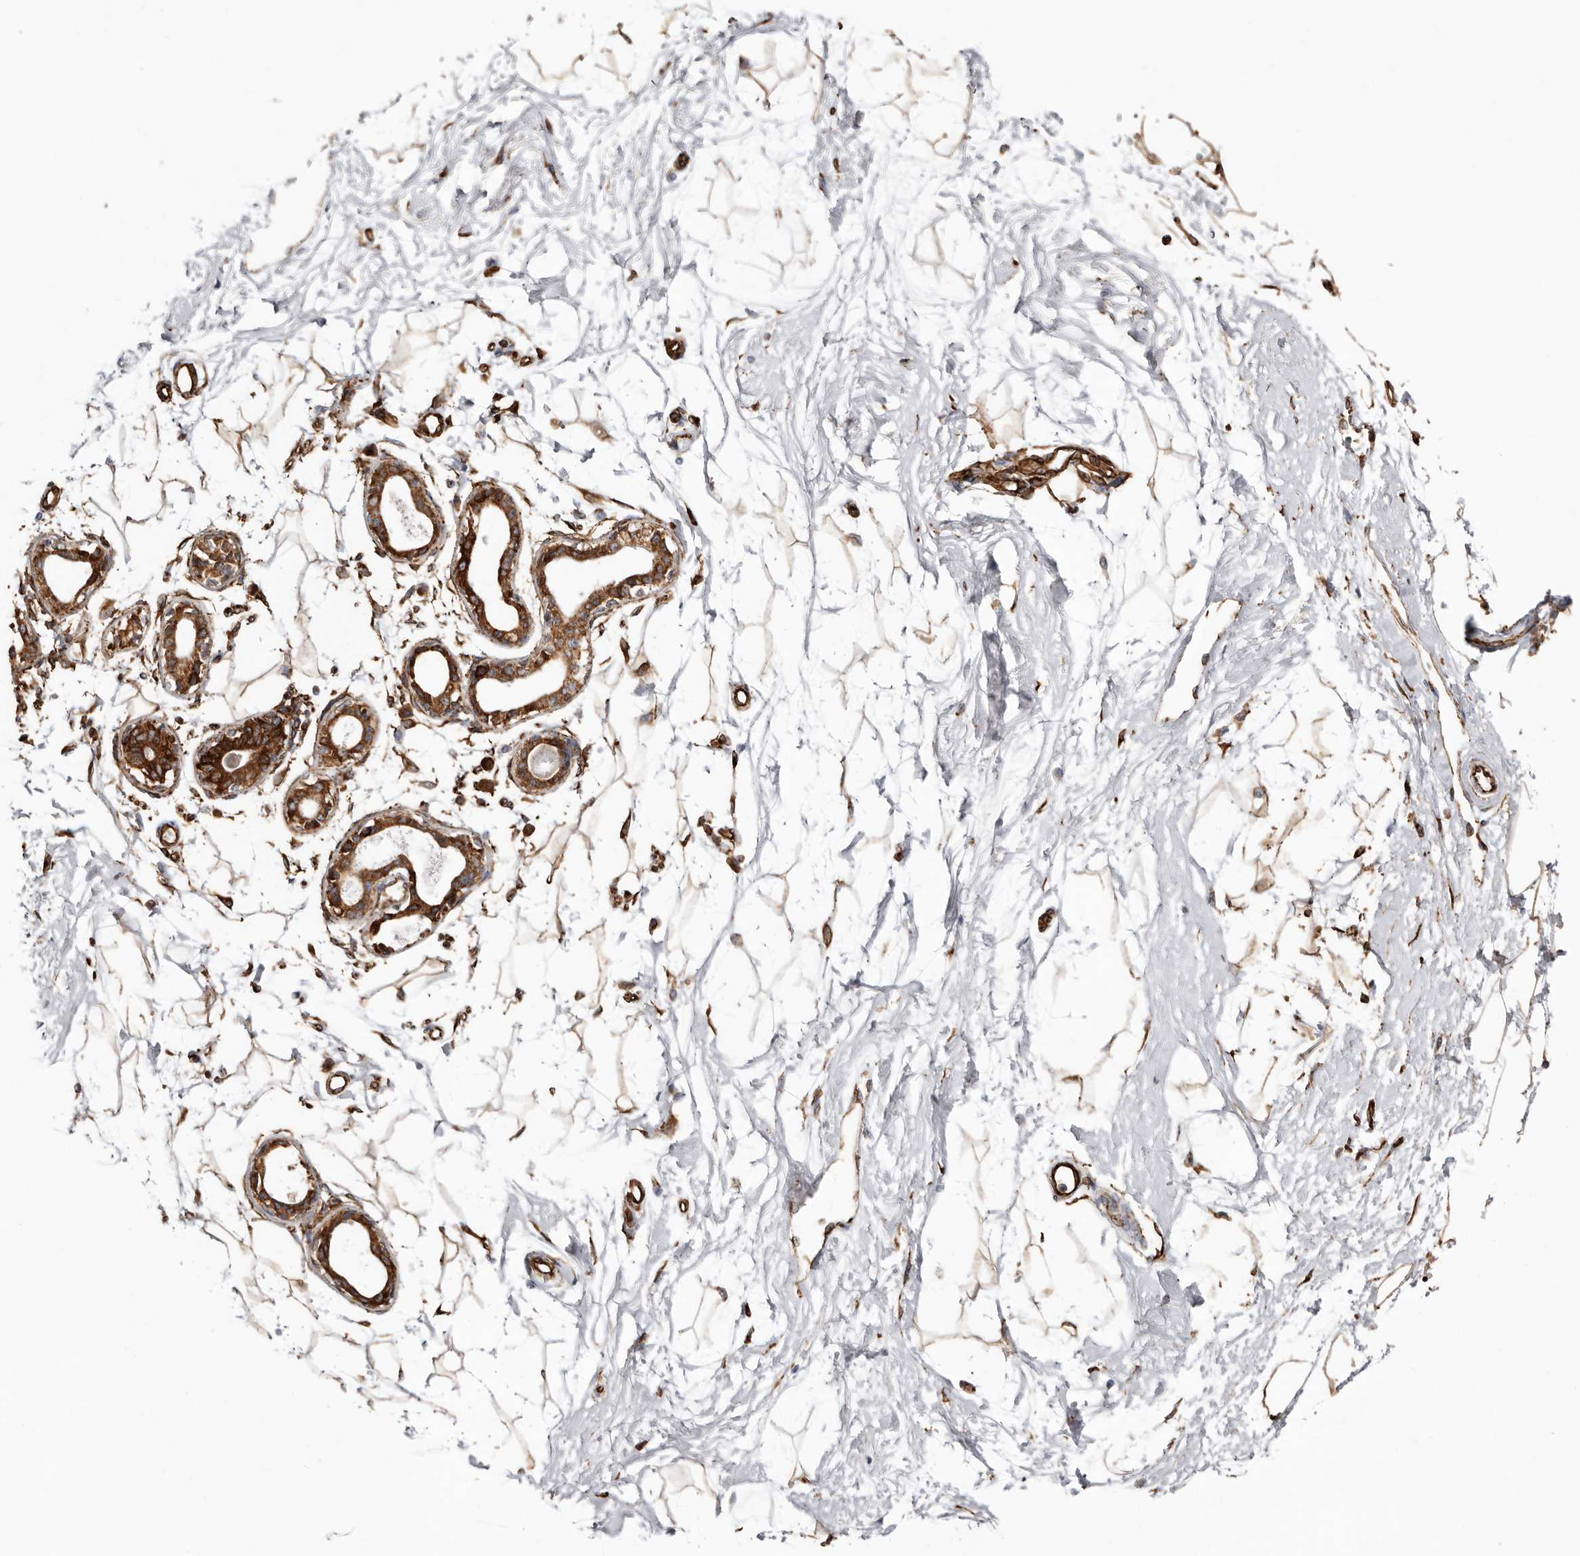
{"staining": {"intensity": "moderate", "quantity": "25%-75%", "location": "cytoplasmic/membranous"}, "tissue": "breast", "cell_type": "Adipocytes", "image_type": "normal", "snomed": [{"axis": "morphology", "description": "Normal tissue, NOS"}, {"axis": "topography", "description": "Breast"}], "caption": "The histopathology image exhibits staining of normal breast, revealing moderate cytoplasmic/membranous protein positivity (brown color) within adipocytes. (Brightfield microscopy of DAB IHC at high magnification).", "gene": "SEMA3E", "patient": {"sex": "female", "age": 45}}